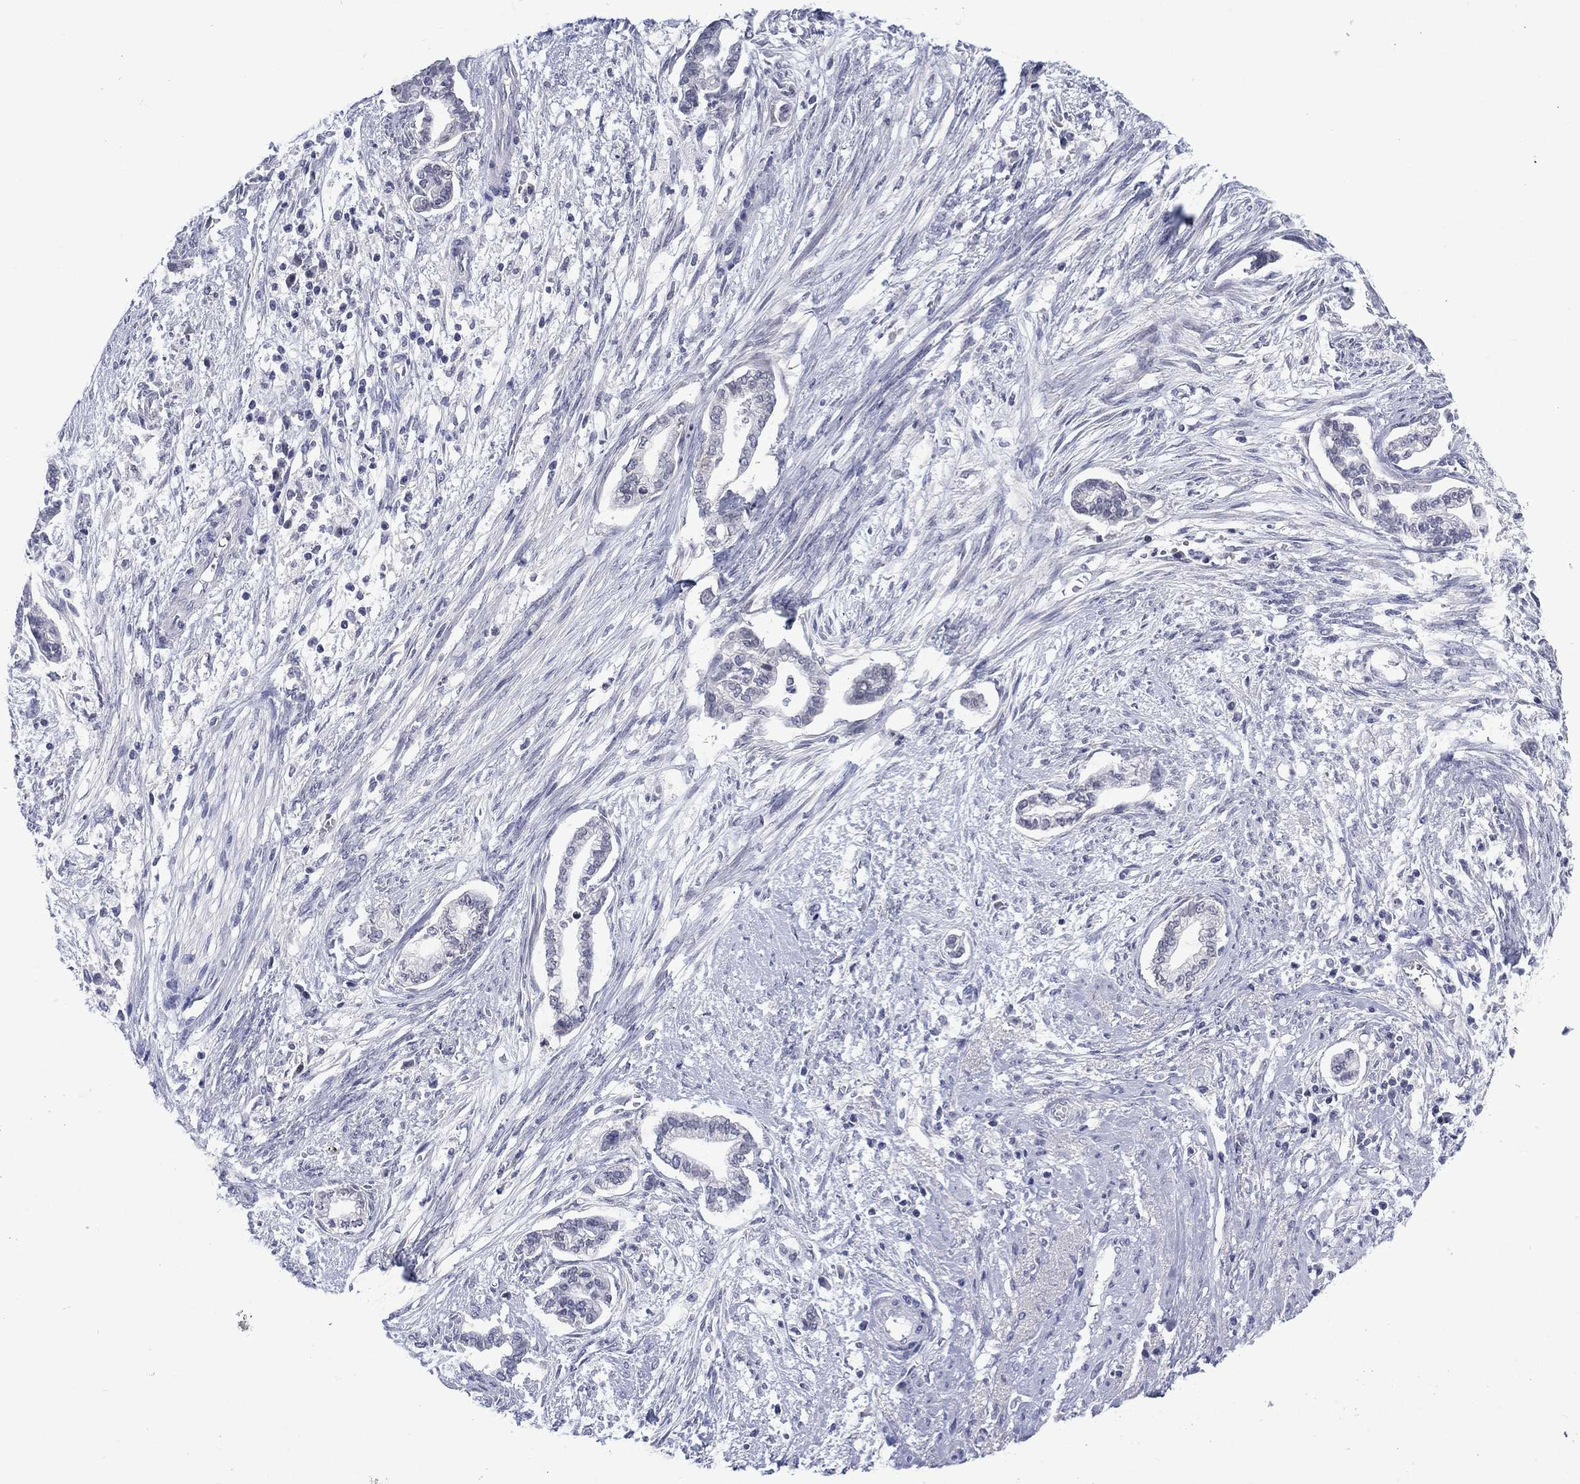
{"staining": {"intensity": "negative", "quantity": "none", "location": "none"}, "tissue": "cervical cancer", "cell_type": "Tumor cells", "image_type": "cancer", "snomed": [{"axis": "morphology", "description": "Adenocarcinoma, NOS"}, {"axis": "topography", "description": "Cervix"}], "caption": "Histopathology image shows no significant protein expression in tumor cells of cervical cancer (adenocarcinoma).", "gene": "NSMF", "patient": {"sex": "female", "age": 62}}